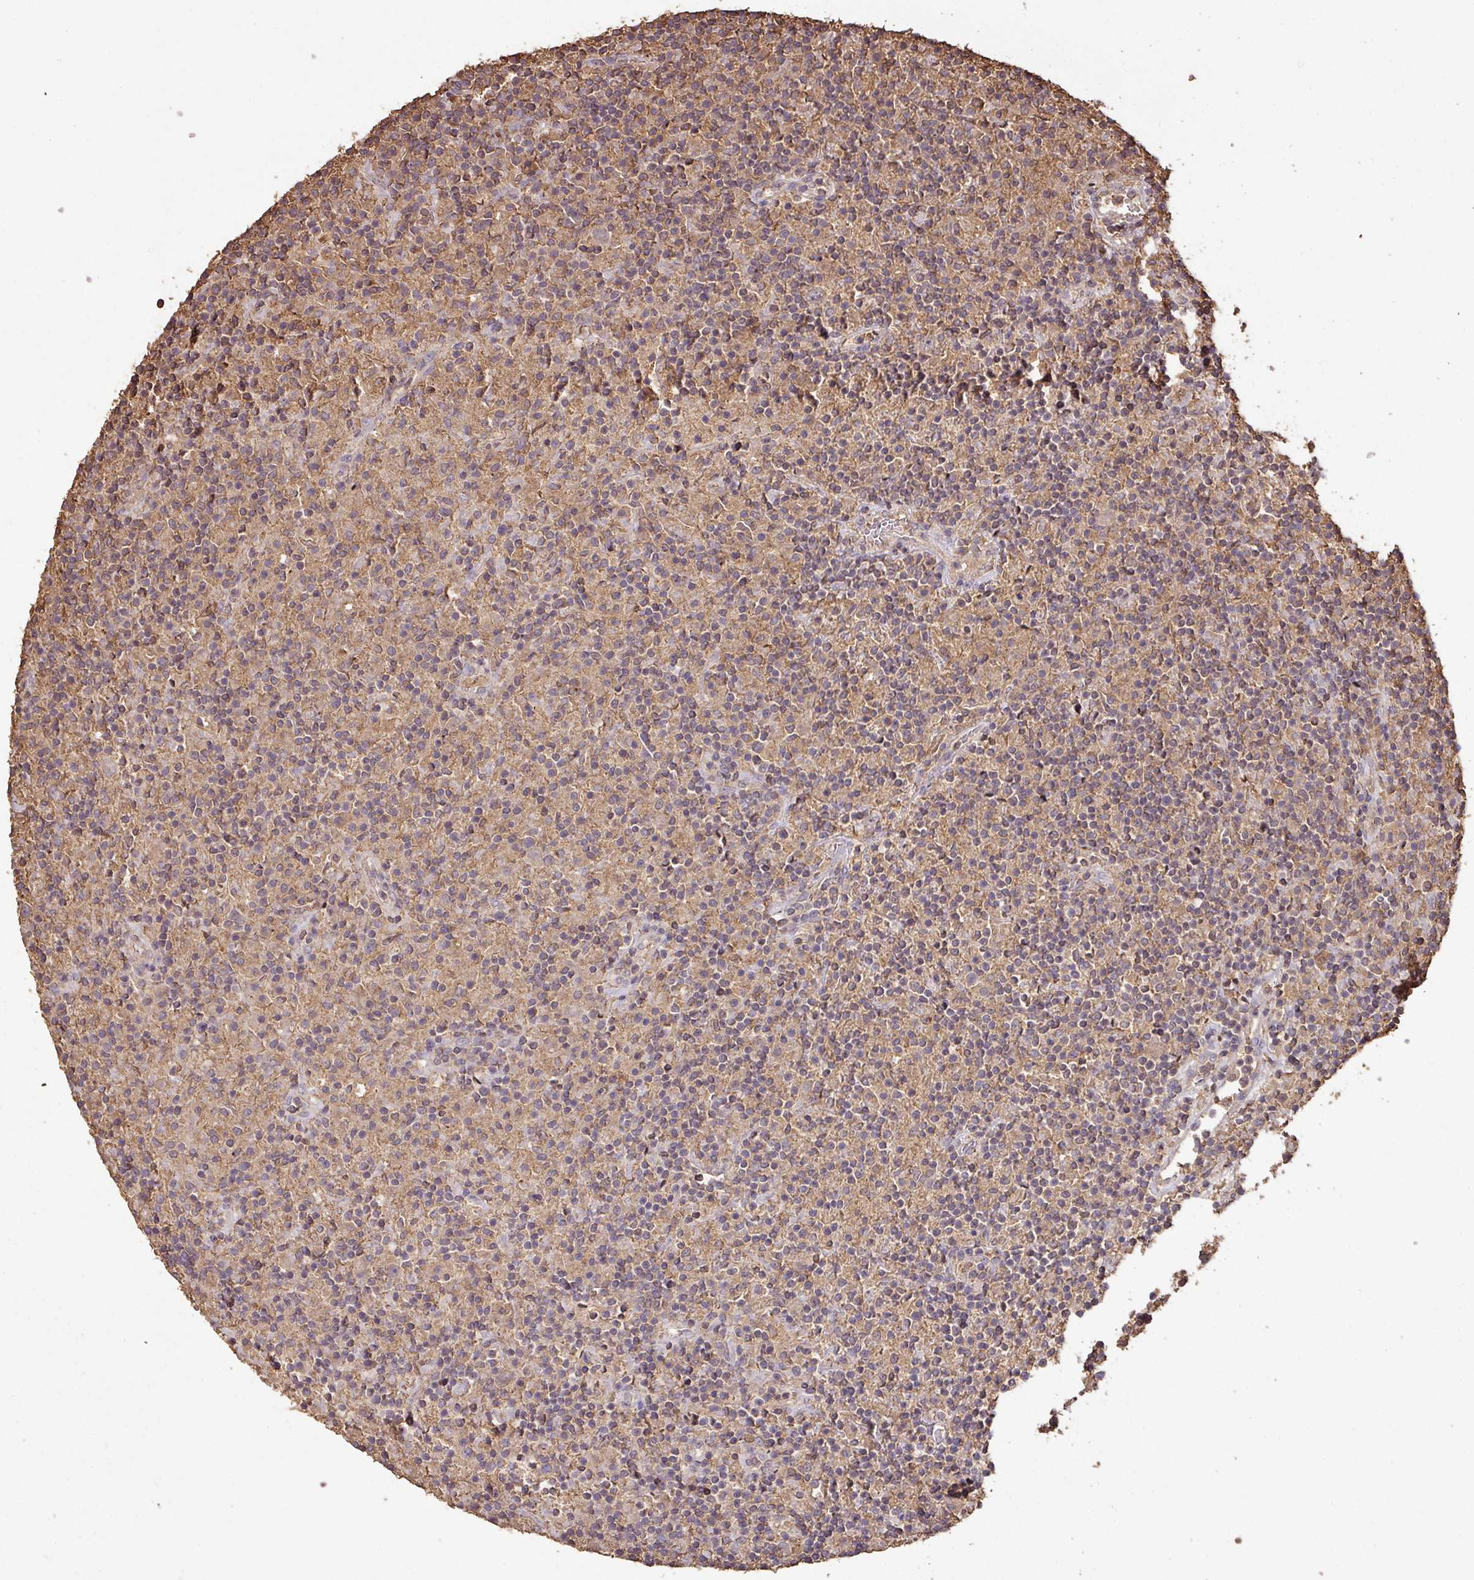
{"staining": {"intensity": "weak", "quantity": "<25%", "location": "cytoplasmic/membranous"}, "tissue": "lymphoma", "cell_type": "Tumor cells", "image_type": "cancer", "snomed": [{"axis": "morphology", "description": "Hodgkin's disease, NOS"}, {"axis": "topography", "description": "Lymph node"}], "caption": "Protein analysis of lymphoma displays no significant expression in tumor cells.", "gene": "ATAT1", "patient": {"sex": "male", "age": 70}}